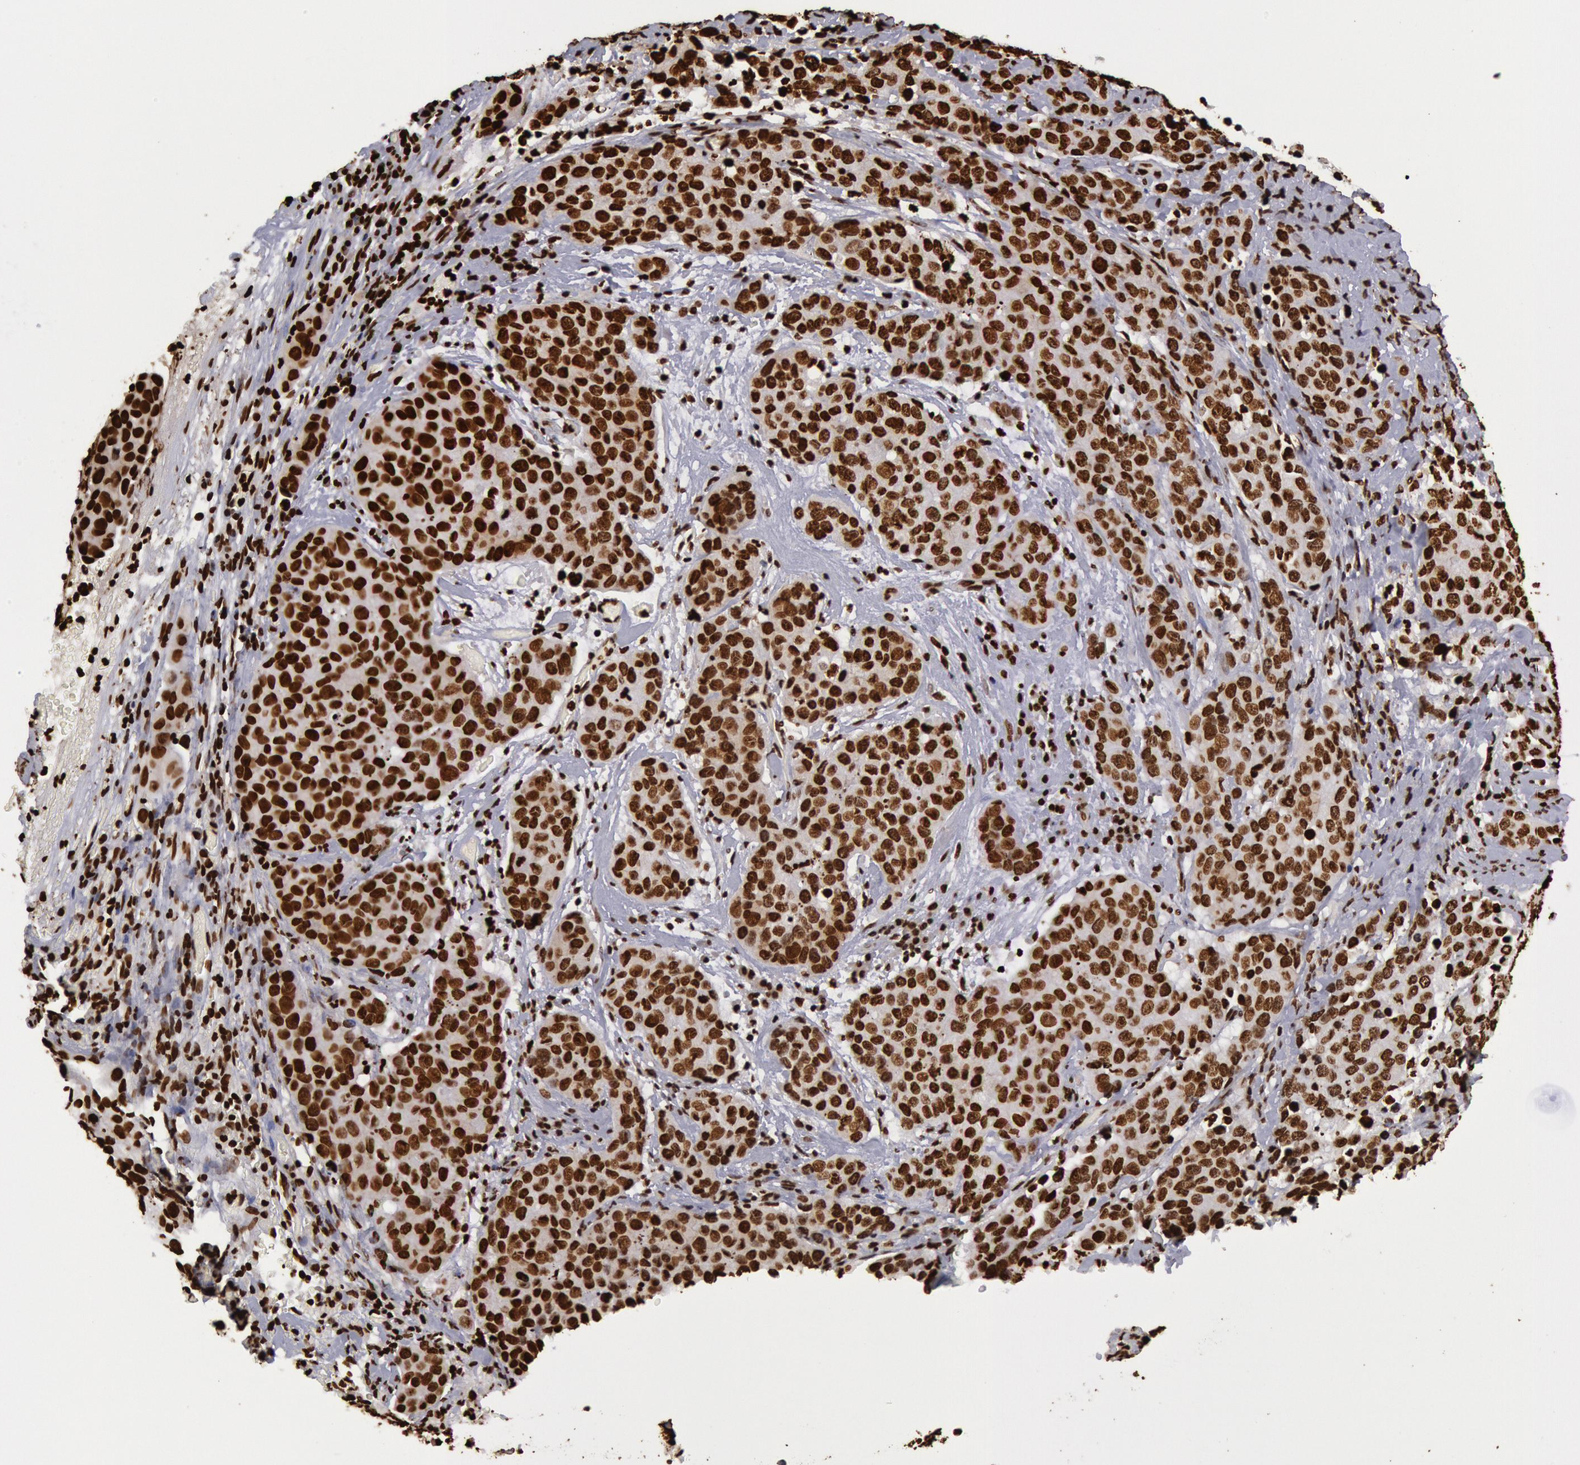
{"staining": {"intensity": "strong", "quantity": ">75%", "location": "nuclear"}, "tissue": "cervical cancer", "cell_type": "Tumor cells", "image_type": "cancer", "snomed": [{"axis": "morphology", "description": "Squamous cell carcinoma, NOS"}, {"axis": "topography", "description": "Cervix"}], "caption": "This image shows cervical squamous cell carcinoma stained with immunohistochemistry (IHC) to label a protein in brown. The nuclear of tumor cells show strong positivity for the protein. Nuclei are counter-stained blue.", "gene": "H3-4", "patient": {"sex": "female", "age": 54}}